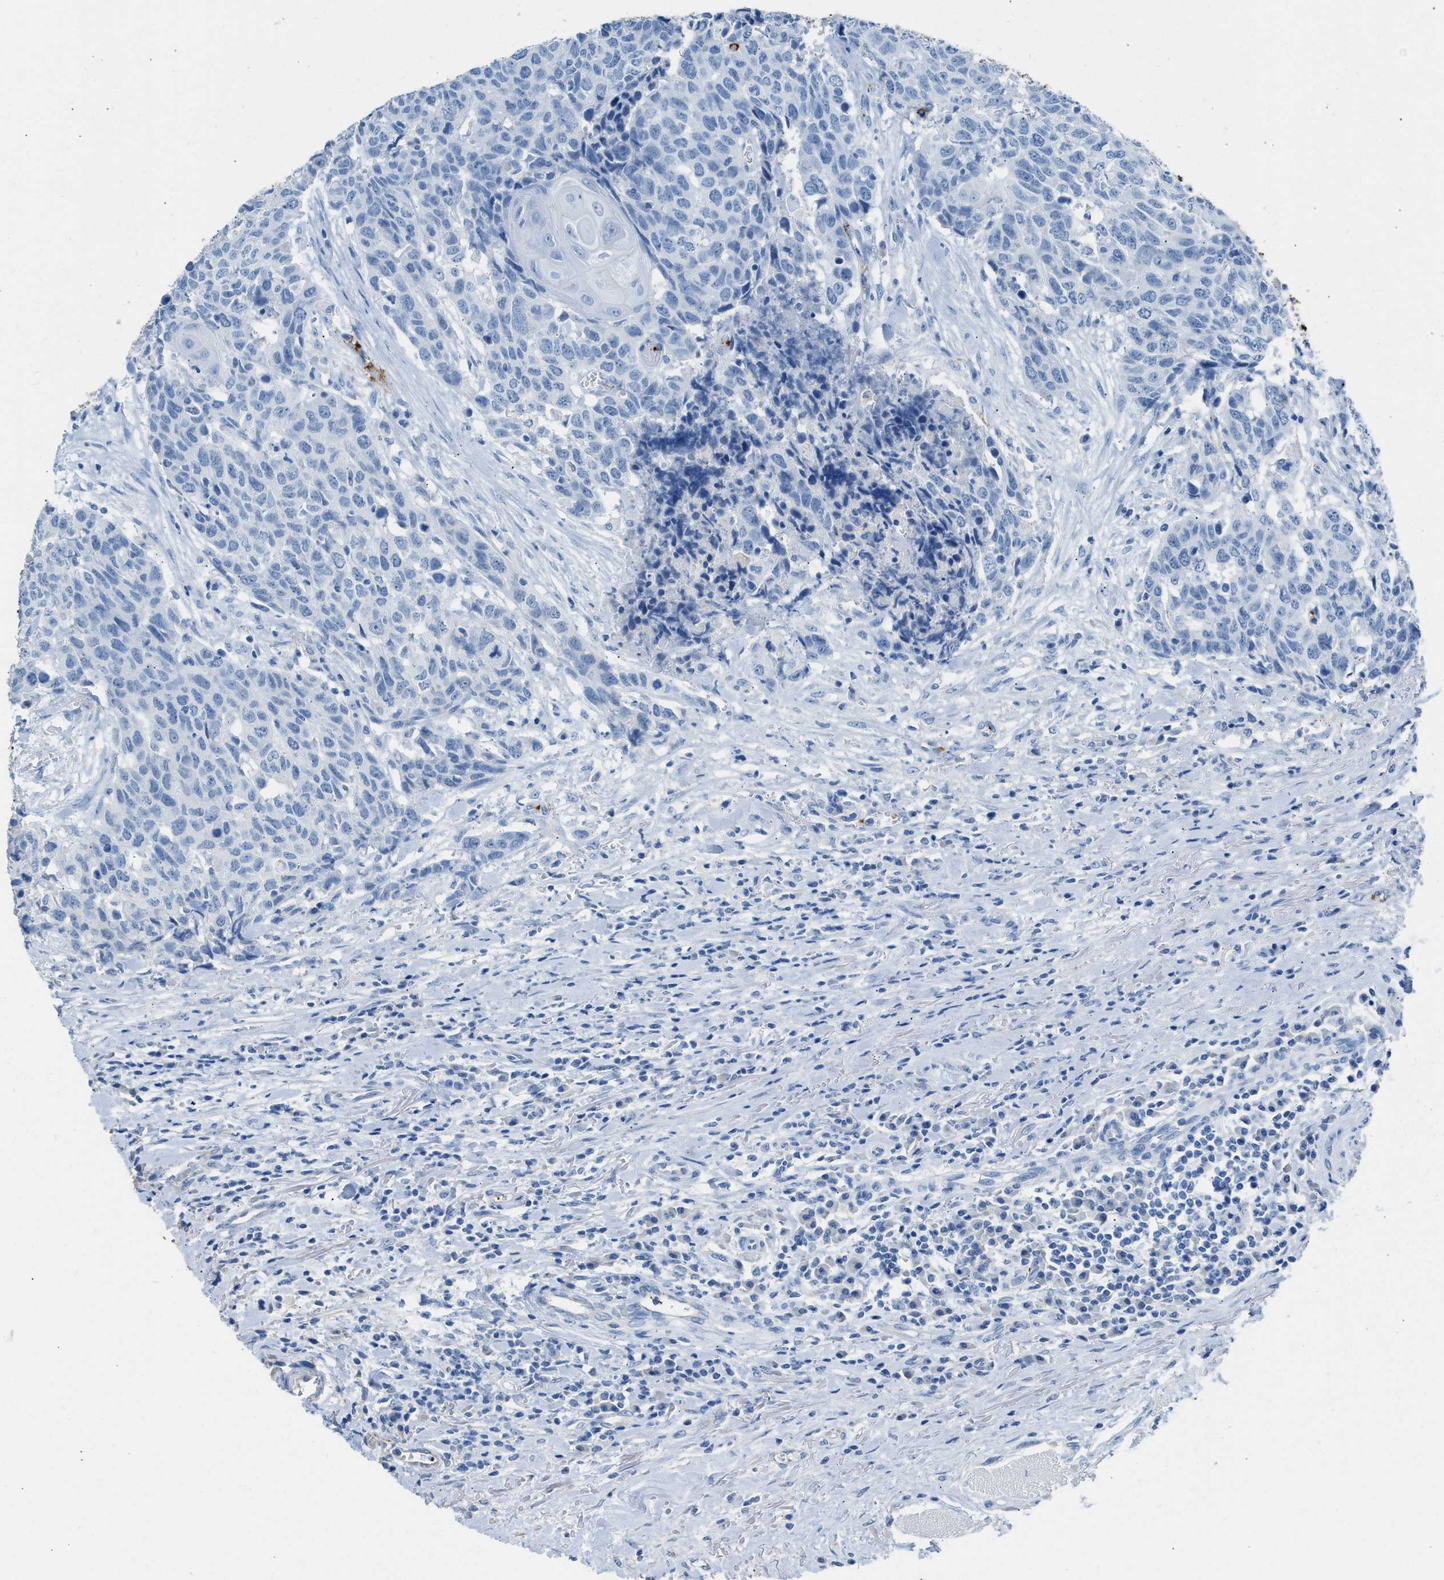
{"staining": {"intensity": "negative", "quantity": "none", "location": "none"}, "tissue": "head and neck cancer", "cell_type": "Tumor cells", "image_type": "cancer", "snomed": [{"axis": "morphology", "description": "Squamous cell carcinoma, NOS"}, {"axis": "topography", "description": "Head-Neck"}], "caption": "Head and neck squamous cell carcinoma was stained to show a protein in brown. There is no significant expression in tumor cells.", "gene": "FAIM2", "patient": {"sex": "male", "age": 66}}